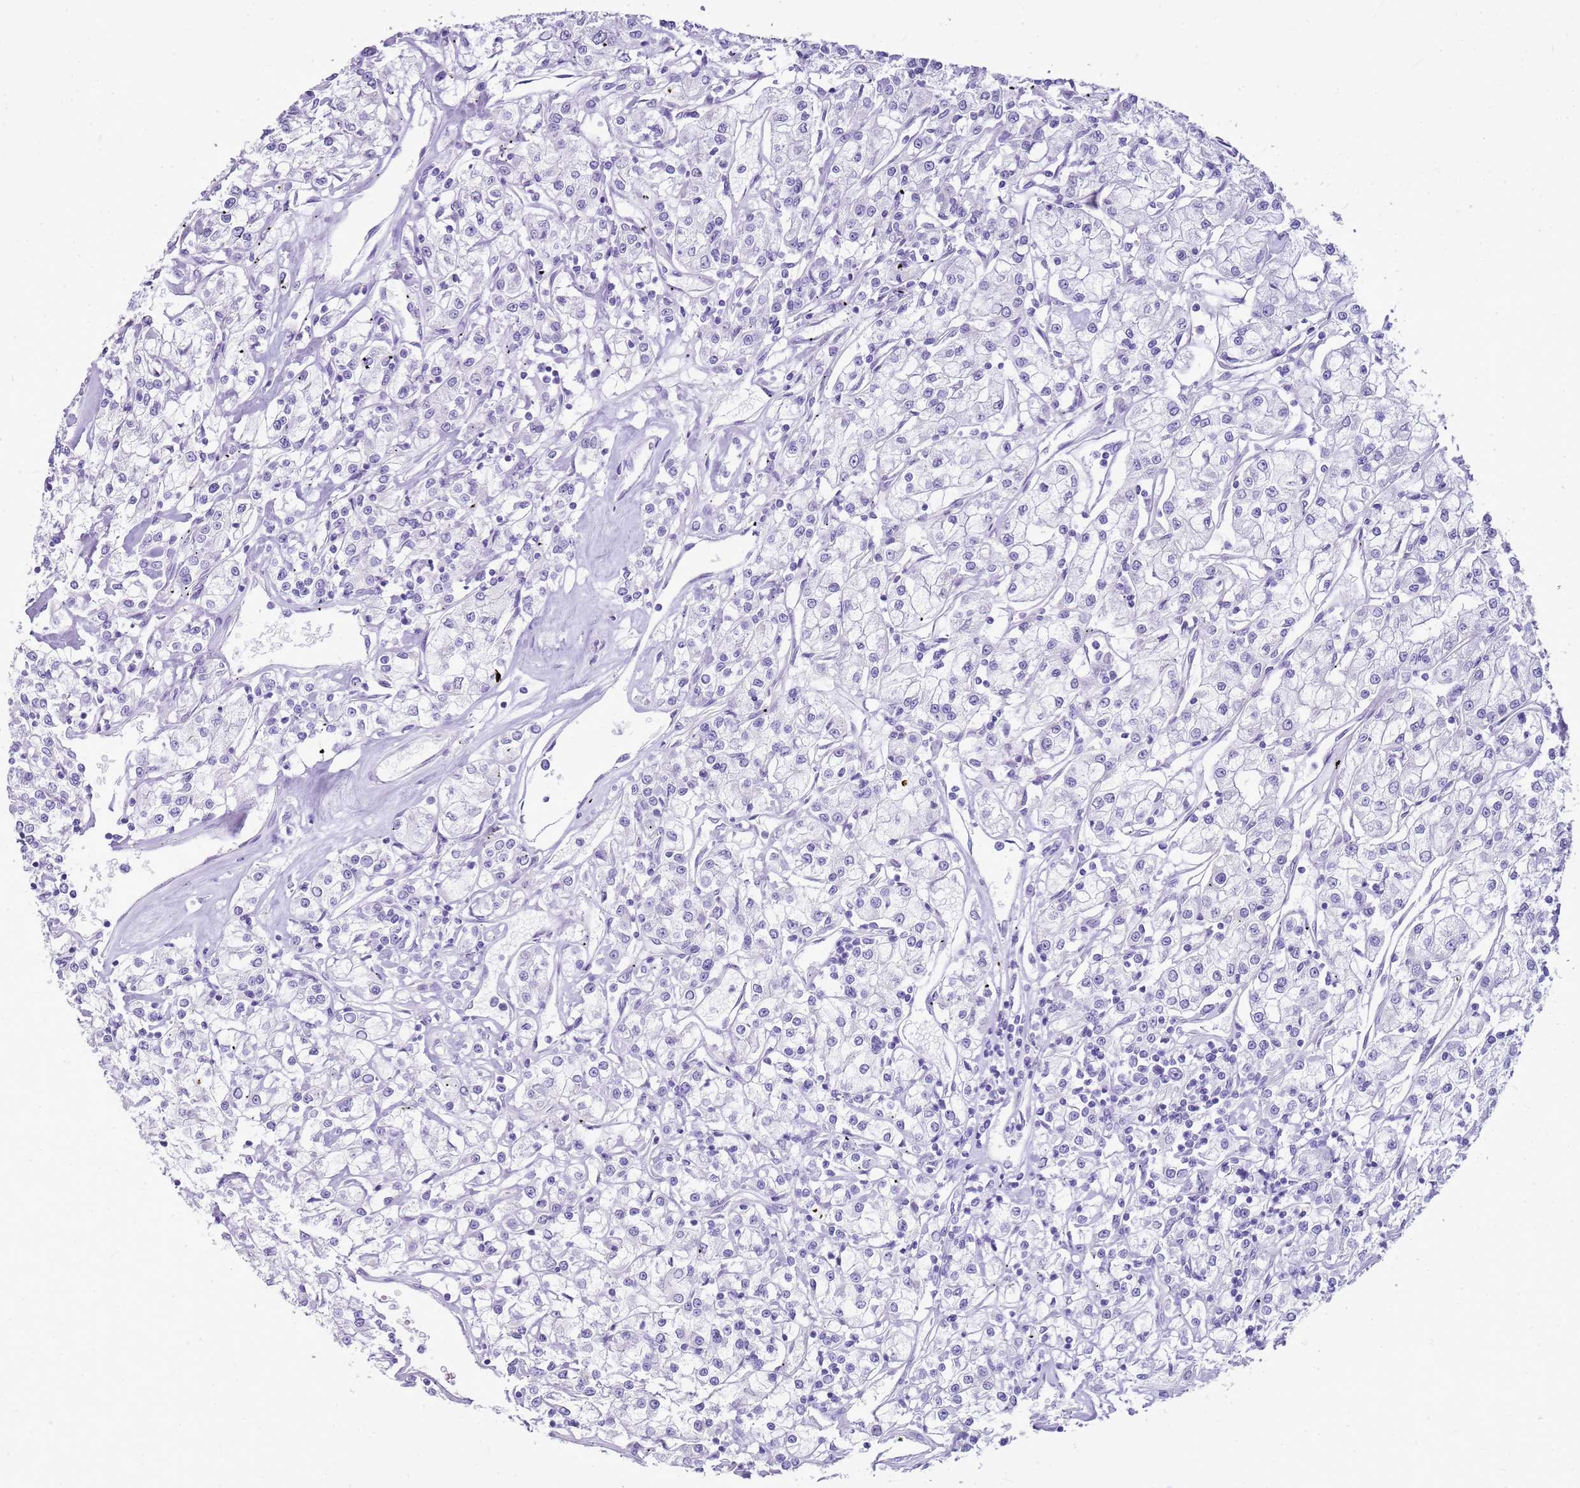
{"staining": {"intensity": "negative", "quantity": "none", "location": "none"}, "tissue": "renal cancer", "cell_type": "Tumor cells", "image_type": "cancer", "snomed": [{"axis": "morphology", "description": "Adenocarcinoma, NOS"}, {"axis": "topography", "description": "Kidney"}], "caption": "DAB (3,3'-diaminobenzidine) immunohistochemical staining of renal cancer (adenocarcinoma) reveals no significant positivity in tumor cells. (DAB immunohistochemistry with hematoxylin counter stain).", "gene": "SULT1E1", "patient": {"sex": "female", "age": 59}}